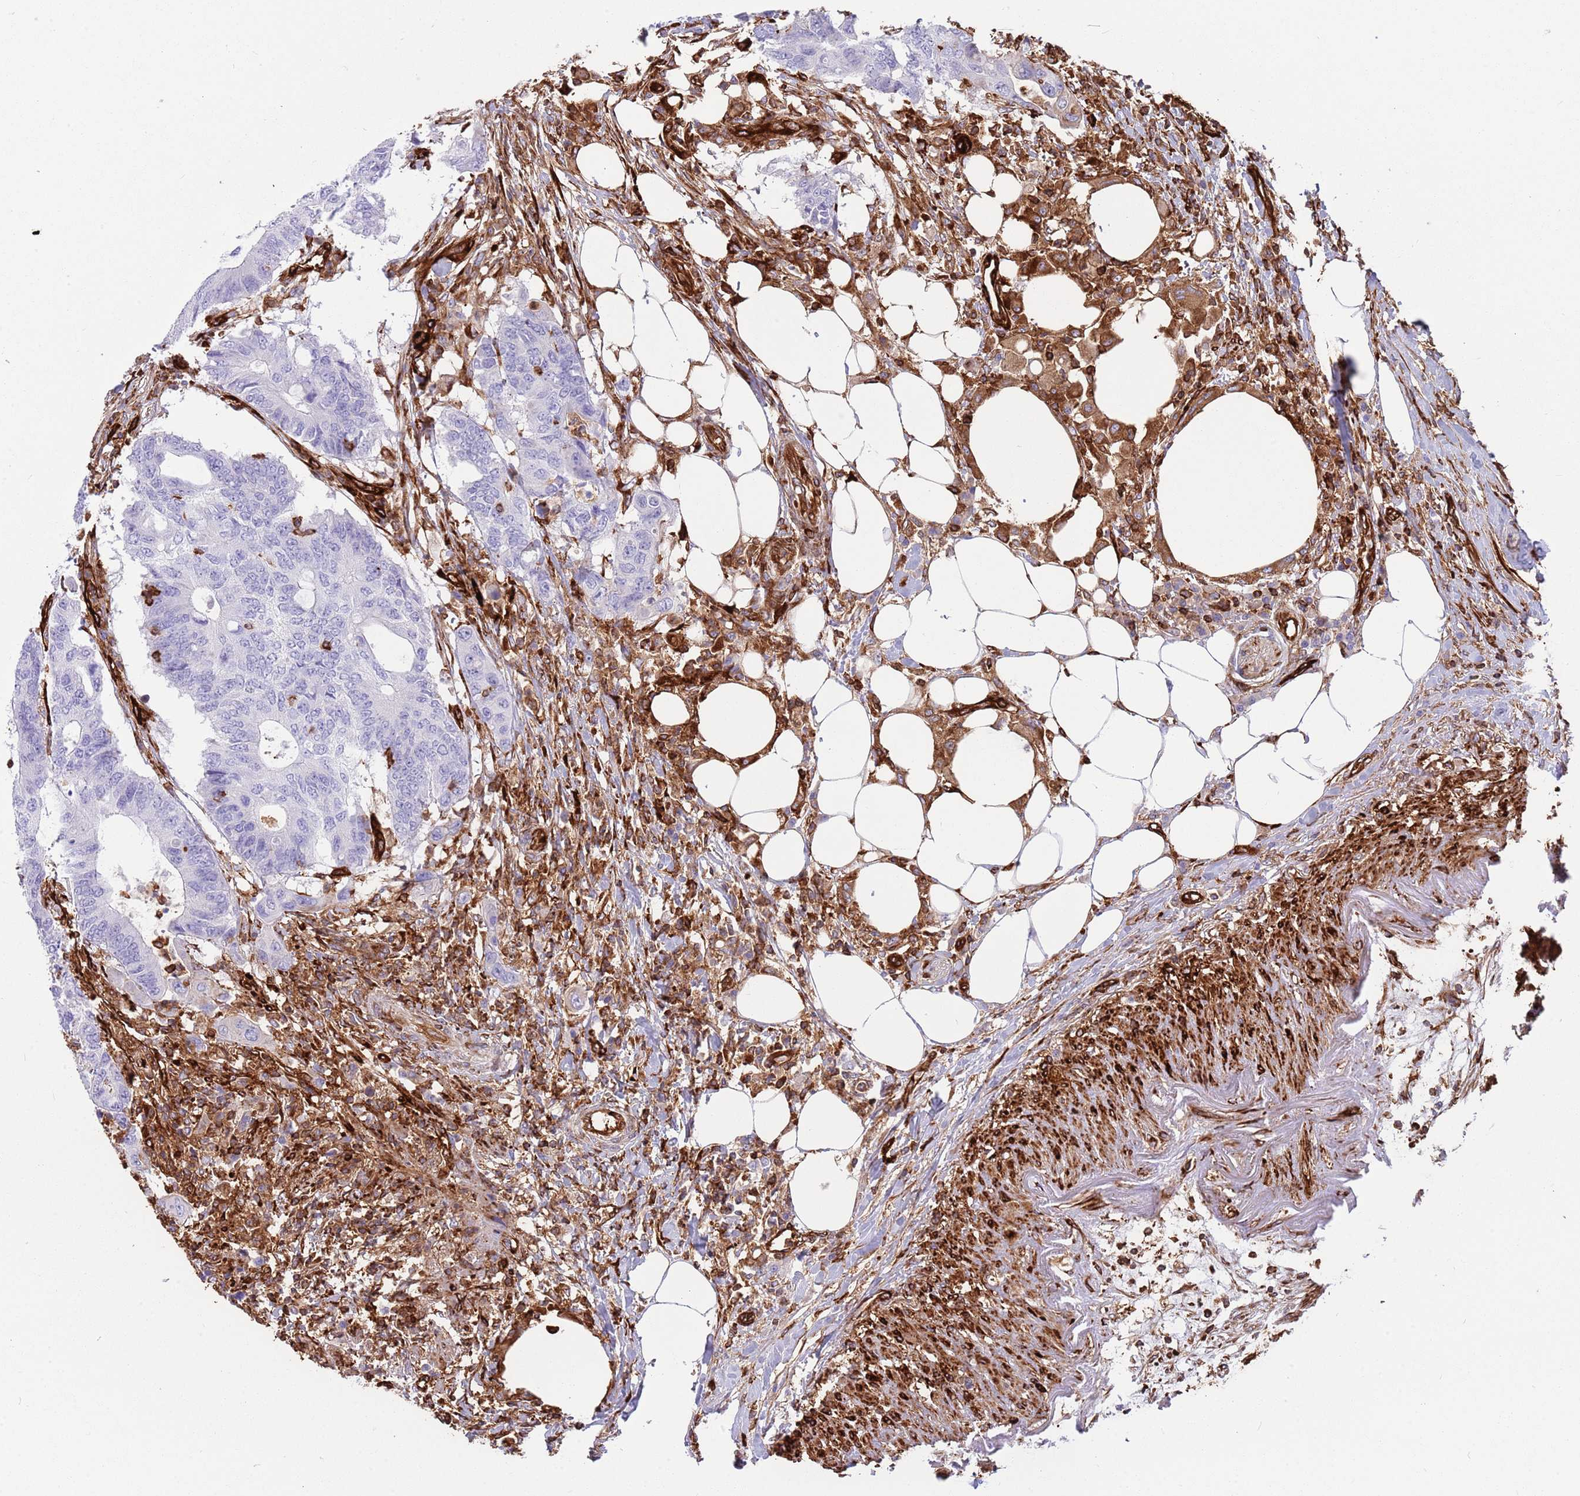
{"staining": {"intensity": "negative", "quantity": "none", "location": "none"}, "tissue": "colorectal cancer", "cell_type": "Tumor cells", "image_type": "cancer", "snomed": [{"axis": "morphology", "description": "Adenocarcinoma, NOS"}, {"axis": "topography", "description": "Colon"}], "caption": "Photomicrograph shows no significant protein expression in tumor cells of colorectal cancer (adenocarcinoma).", "gene": "KBTBD7", "patient": {"sex": "male", "age": 71}}